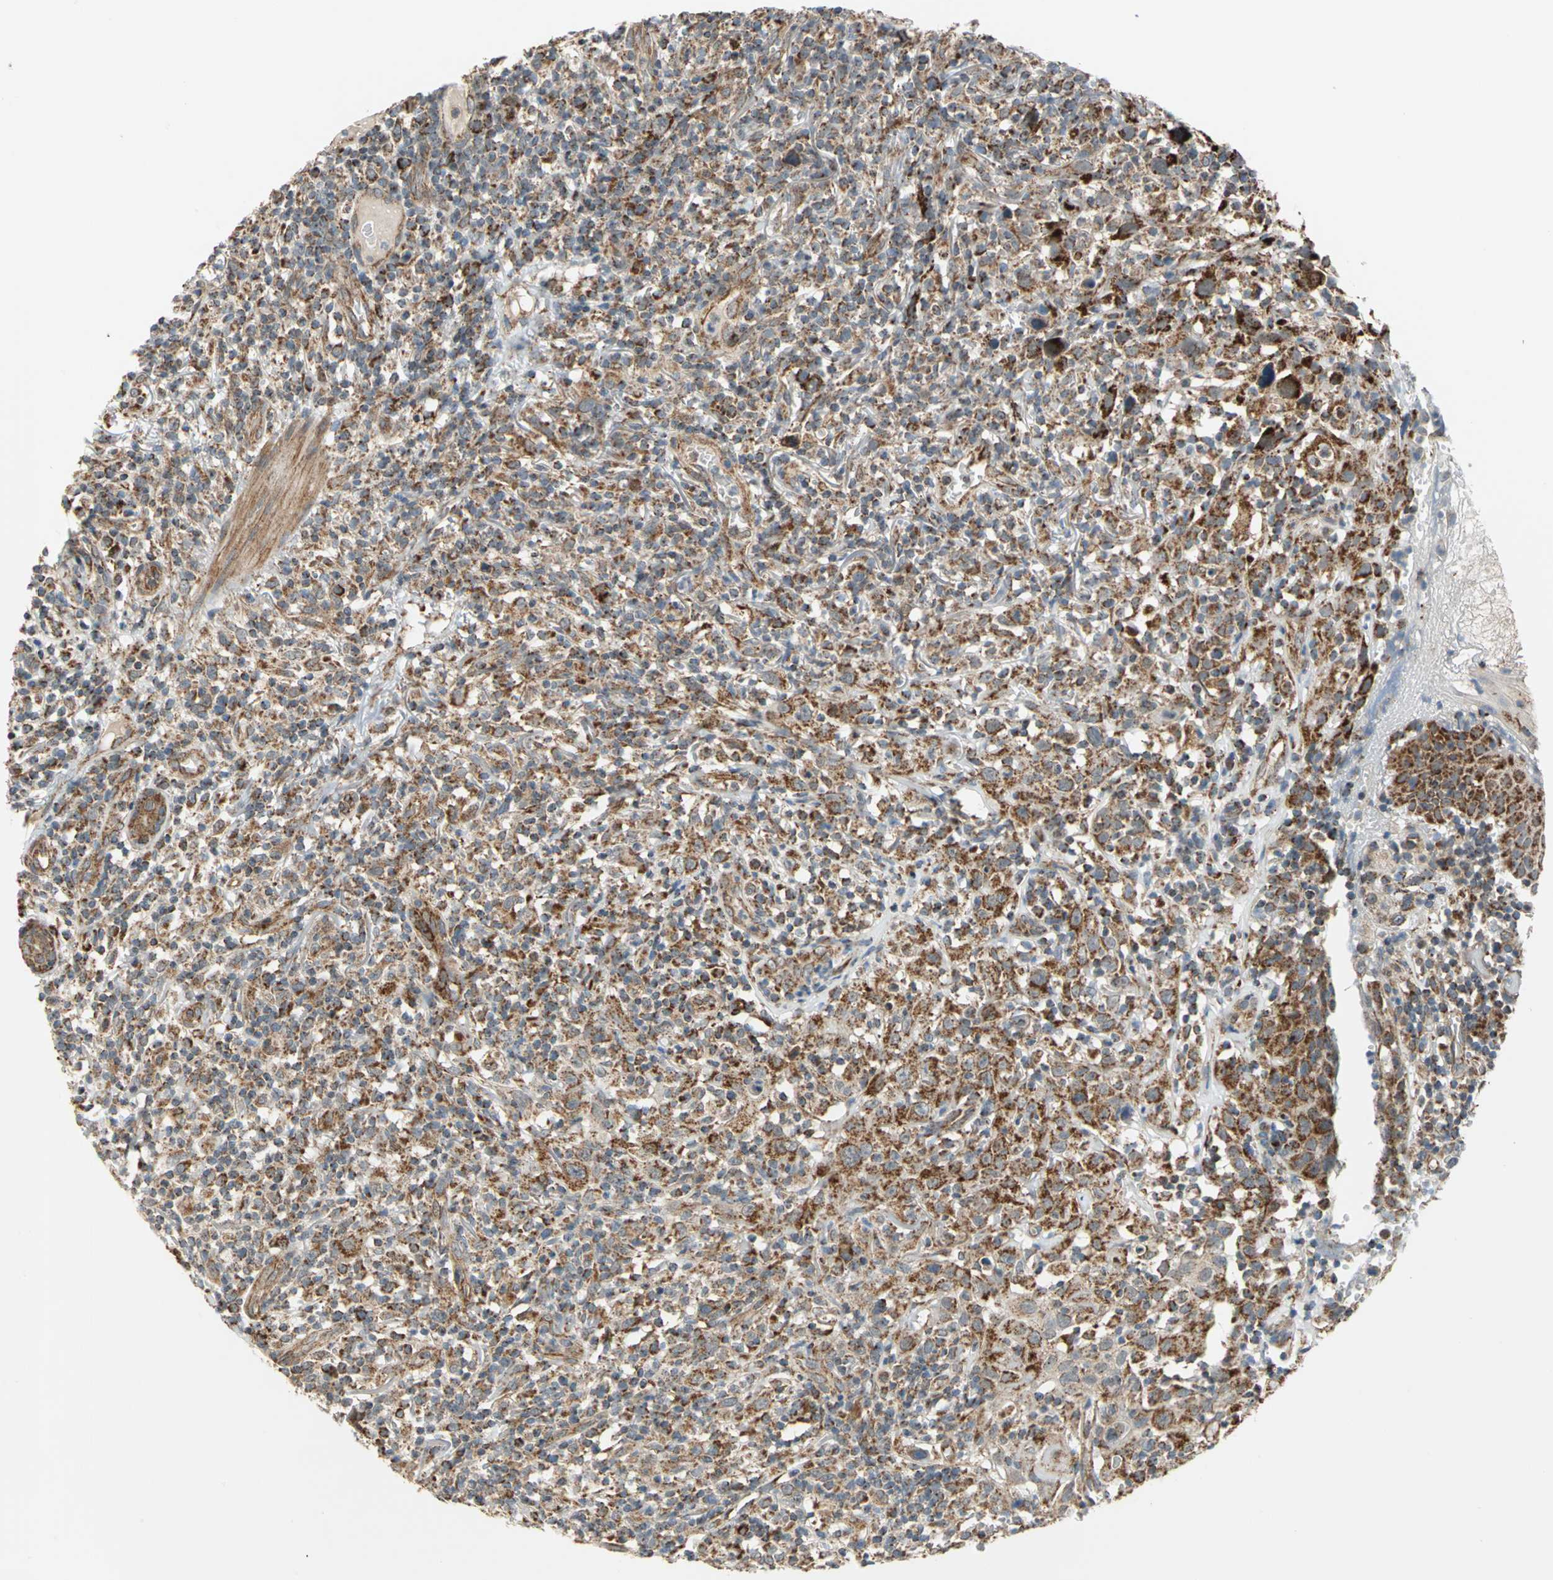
{"staining": {"intensity": "moderate", "quantity": ">75%", "location": "cytoplasmic/membranous"}, "tissue": "thyroid cancer", "cell_type": "Tumor cells", "image_type": "cancer", "snomed": [{"axis": "morphology", "description": "Carcinoma, NOS"}, {"axis": "topography", "description": "Thyroid gland"}], "caption": "Immunohistochemistry (DAB) staining of human carcinoma (thyroid) shows moderate cytoplasmic/membranous protein positivity in approximately >75% of tumor cells.", "gene": "MRPS22", "patient": {"sex": "female", "age": 77}}